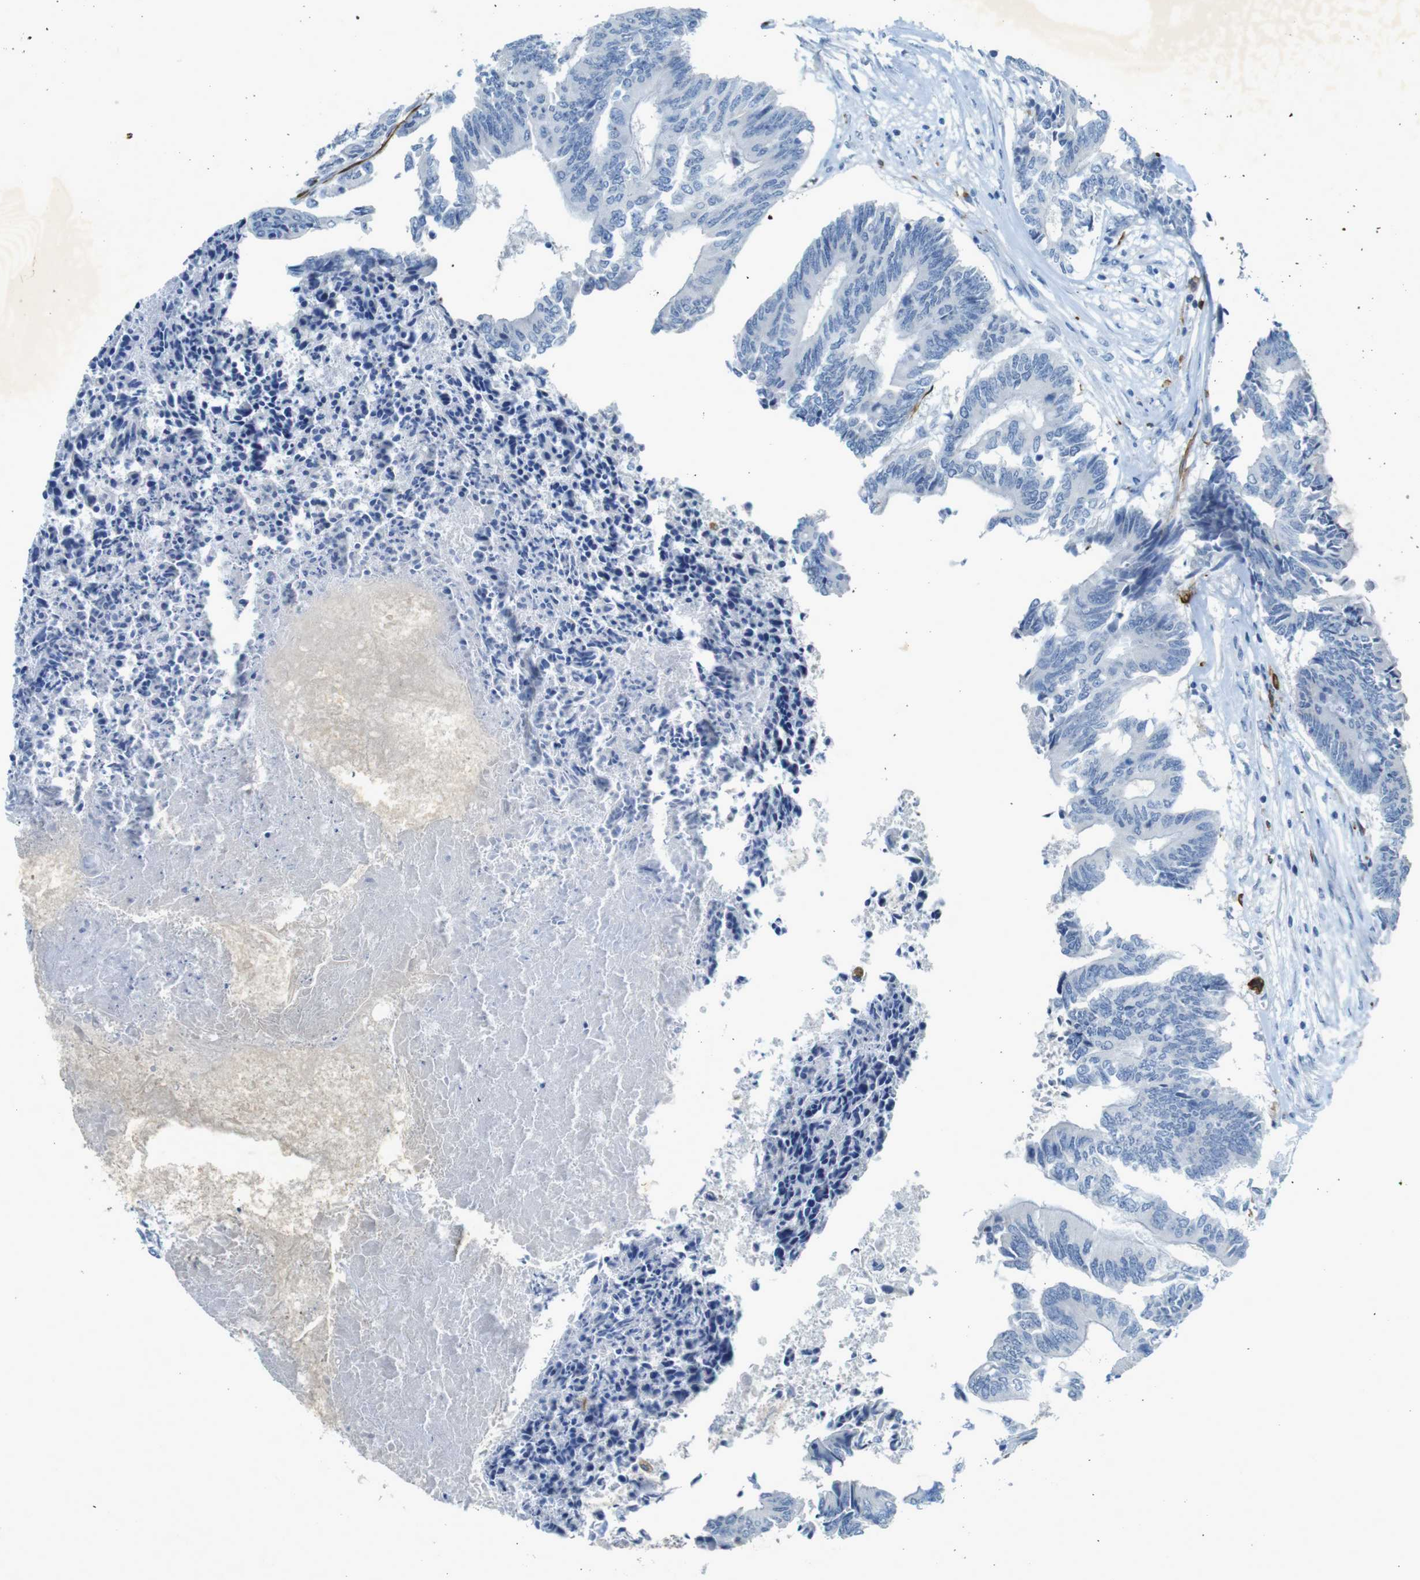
{"staining": {"intensity": "negative", "quantity": "none", "location": "none"}, "tissue": "colorectal cancer", "cell_type": "Tumor cells", "image_type": "cancer", "snomed": [{"axis": "morphology", "description": "Adenocarcinoma, NOS"}, {"axis": "topography", "description": "Rectum"}], "caption": "DAB immunohistochemical staining of human adenocarcinoma (colorectal) shows no significant staining in tumor cells.", "gene": "CD320", "patient": {"sex": "male", "age": 63}}